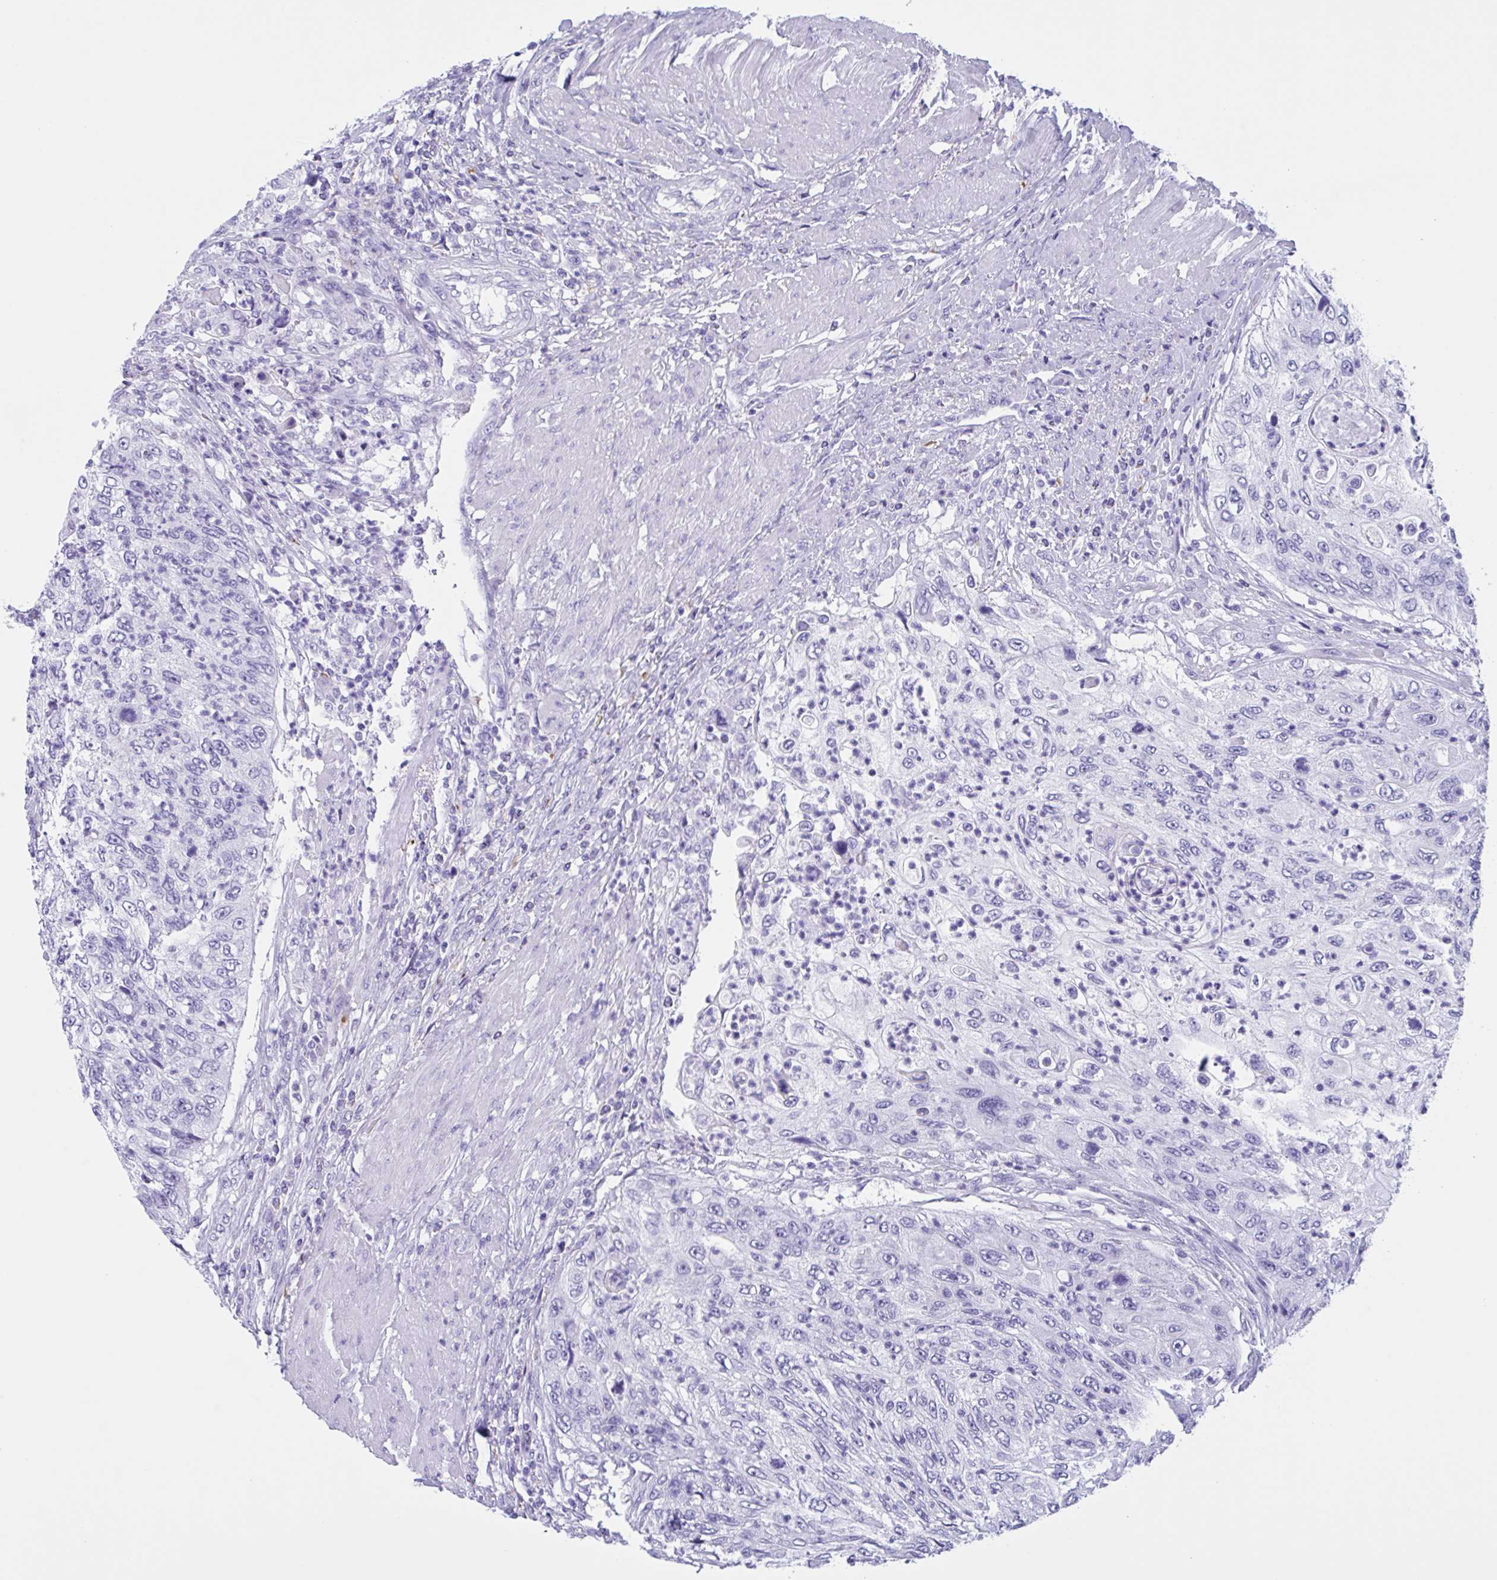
{"staining": {"intensity": "negative", "quantity": "none", "location": "none"}, "tissue": "urothelial cancer", "cell_type": "Tumor cells", "image_type": "cancer", "snomed": [{"axis": "morphology", "description": "Urothelial carcinoma, High grade"}, {"axis": "topography", "description": "Urinary bladder"}], "caption": "The photomicrograph exhibits no staining of tumor cells in urothelial cancer.", "gene": "ZNF850", "patient": {"sex": "female", "age": 60}}